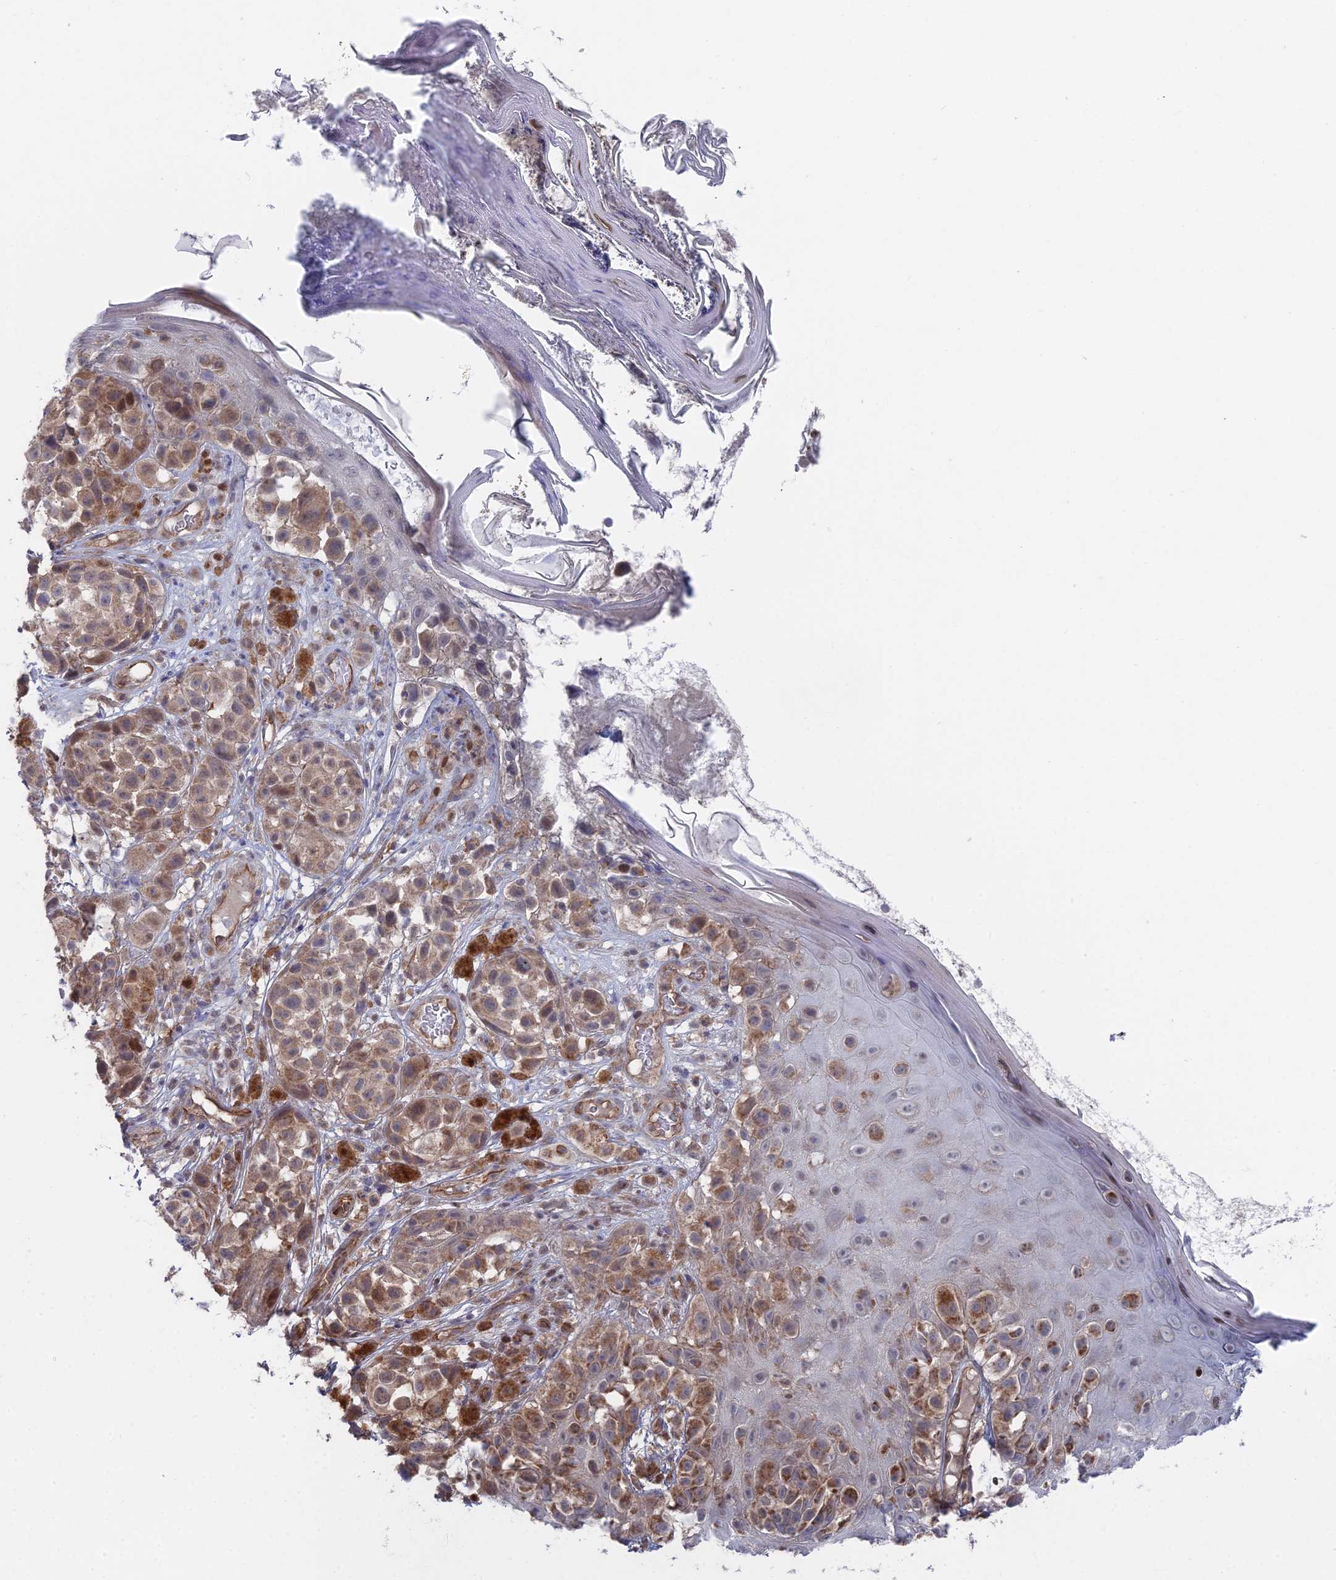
{"staining": {"intensity": "moderate", "quantity": ">75%", "location": "cytoplasmic/membranous,nuclear"}, "tissue": "melanoma", "cell_type": "Tumor cells", "image_type": "cancer", "snomed": [{"axis": "morphology", "description": "Malignant melanoma, NOS"}, {"axis": "topography", "description": "Skin"}], "caption": "Melanoma stained with DAB immunohistochemistry exhibits medium levels of moderate cytoplasmic/membranous and nuclear positivity in approximately >75% of tumor cells. Using DAB (3,3'-diaminobenzidine) (brown) and hematoxylin (blue) stains, captured at high magnification using brightfield microscopy.", "gene": "UNC5D", "patient": {"sex": "male", "age": 38}}